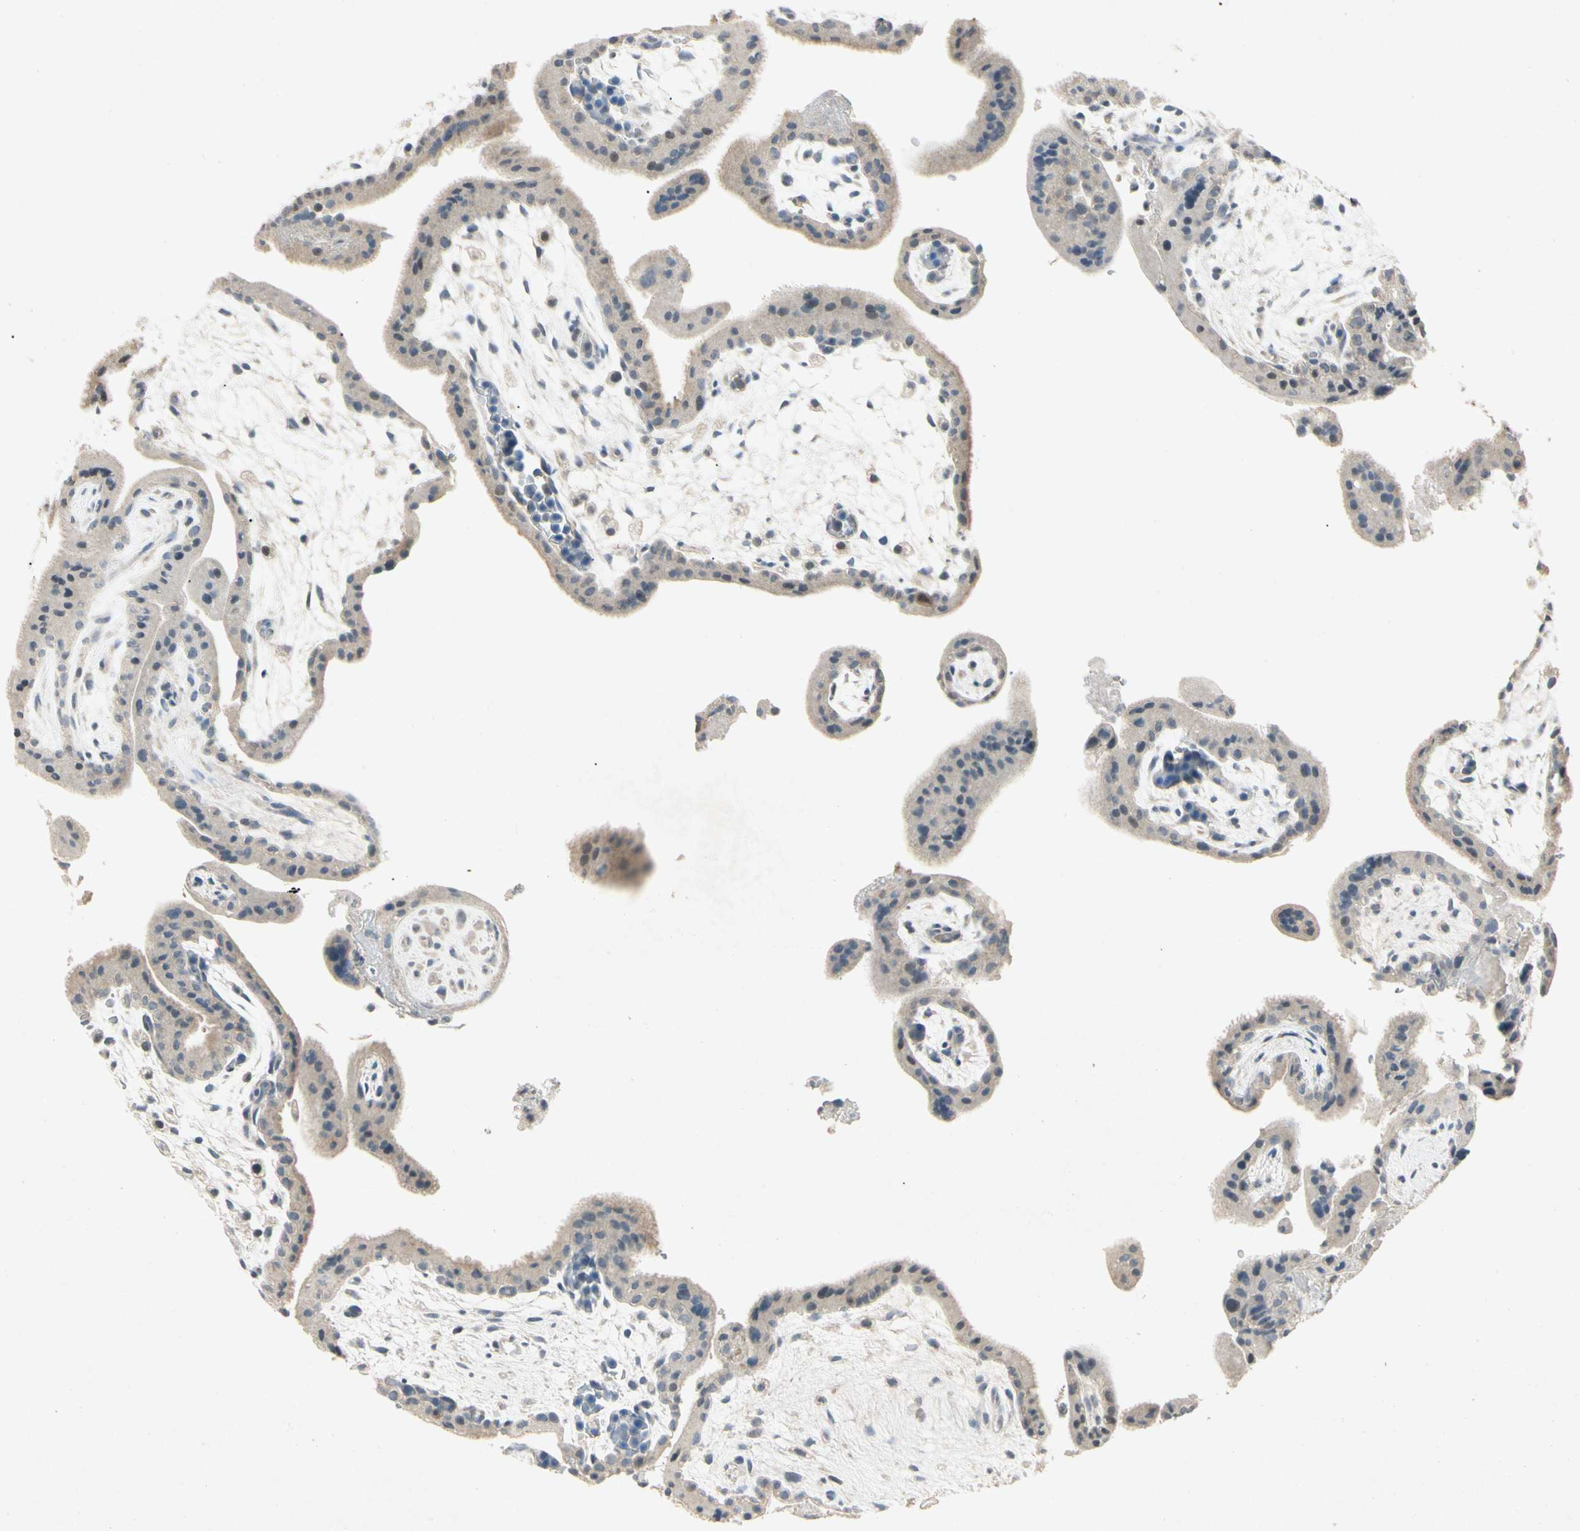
{"staining": {"intensity": "weak", "quantity": "25%-75%", "location": "cytoplasmic/membranous"}, "tissue": "placenta", "cell_type": "Trophoblastic cells", "image_type": "normal", "snomed": [{"axis": "morphology", "description": "Normal tissue, NOS"}, {"axis": "topography", "description": "Placenta"}], "caption": "This micrograph exhibits benign placenta stained with immunohistochemistry (IHC) to label a protein in brown. The cytoplasmic/membranous of trophoblastic cells show weak positivity for the protein. Nuclei are counter-stained blue.", "gene": "HSPA1B", "patient": {"sex": "female", "age": 35}}